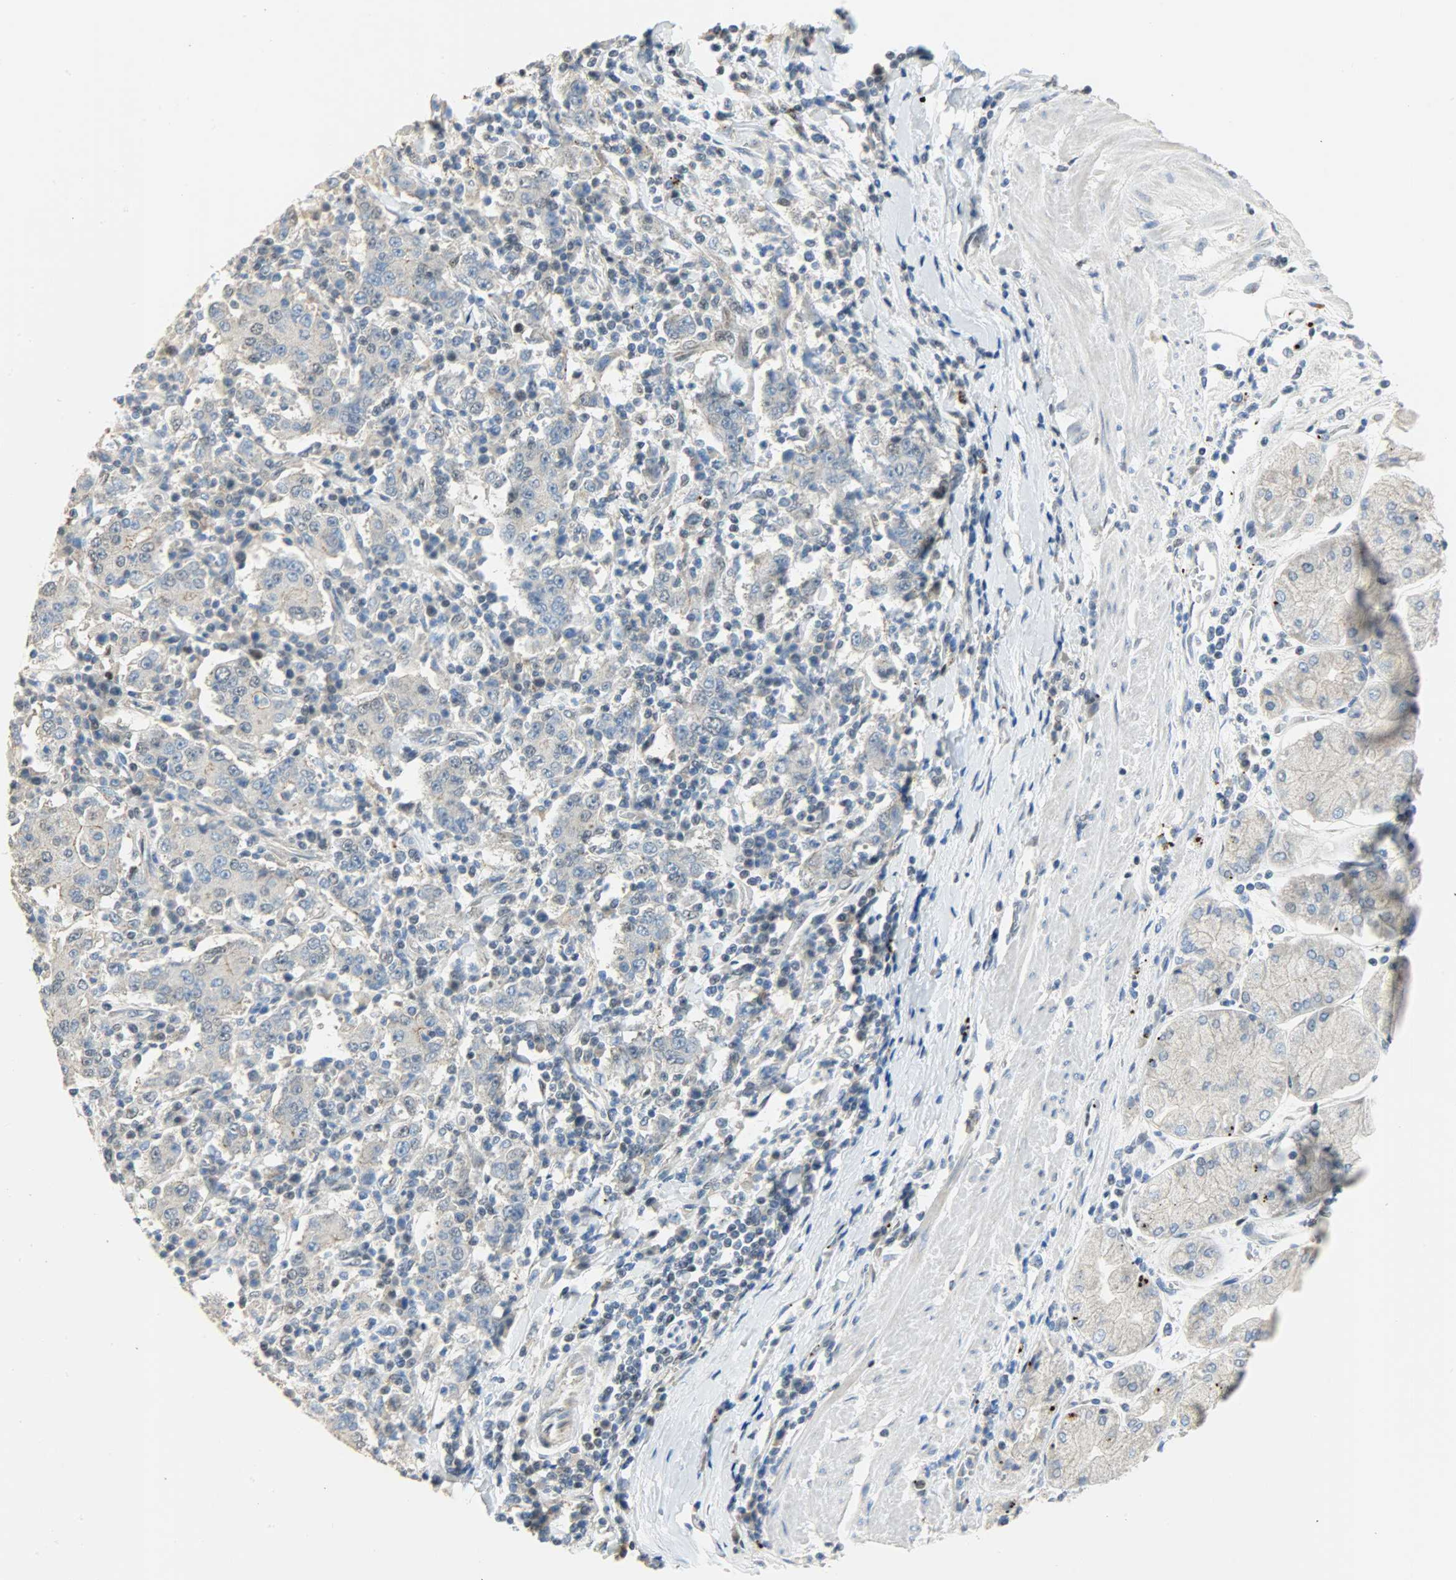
{"staining": {"intensity": "negative", "quantity": "none", "location": "none"}, "tissue": "stomach cancer", "cell_type": "Tumor cells", "image_type": "cancer", "snomed": [{"axis": "morphology", "description": "Normal tissue, NOS"}, {"axis": "morphology", "description": "Adenocarcinoma, NOS"}, {"axis": "topography", "description": "Stomach, upper"}, {"axis": "topography", "description": "Stomach"}], "caption": "DAB immunohistochemical staining of human stomach cancer demonstrates no significant staining in tumor cells.", "gene": "GIT2", "patient": {"sex": "male", "age": 59}}